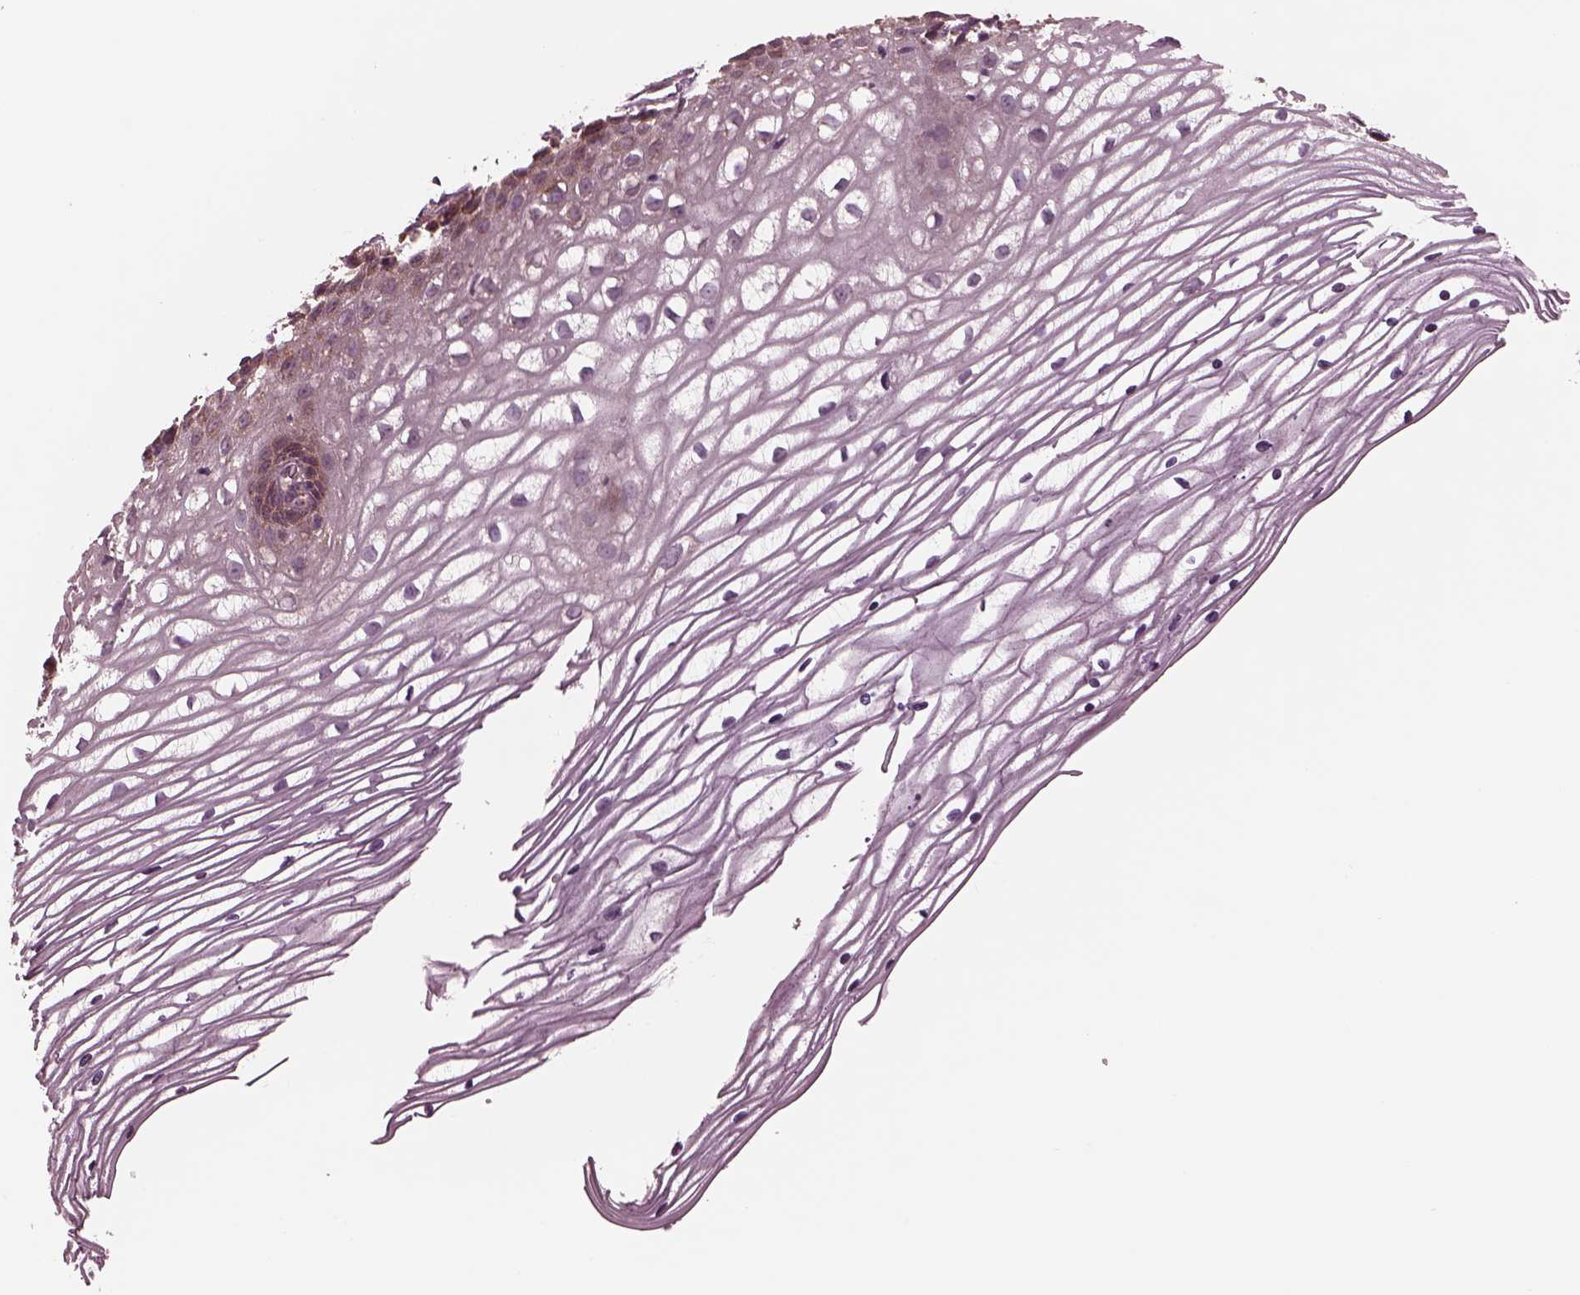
{"staining": {"intensity": "weak", "quantity": "25%-75%", "location": "cytoplasmic/membranous"}, "tissue": "cervix", "cell_type": "Glandular cells", "image_type": "normal", "snomed": [{"axis": "morphology", "description": "Normal tissue, NOS"}, {"axis": "topography", "description": "Cervix"}], "caption": "A low amount of weak cytoplasmic/membranous staining is present in approximately 25%-75% of glandular cells in unremarkable cervix. (Brightfield microscopy of DAB IHC at high magnification).", "gene": "TUBG1", "patient": {"sex": "female", "age": 40}}